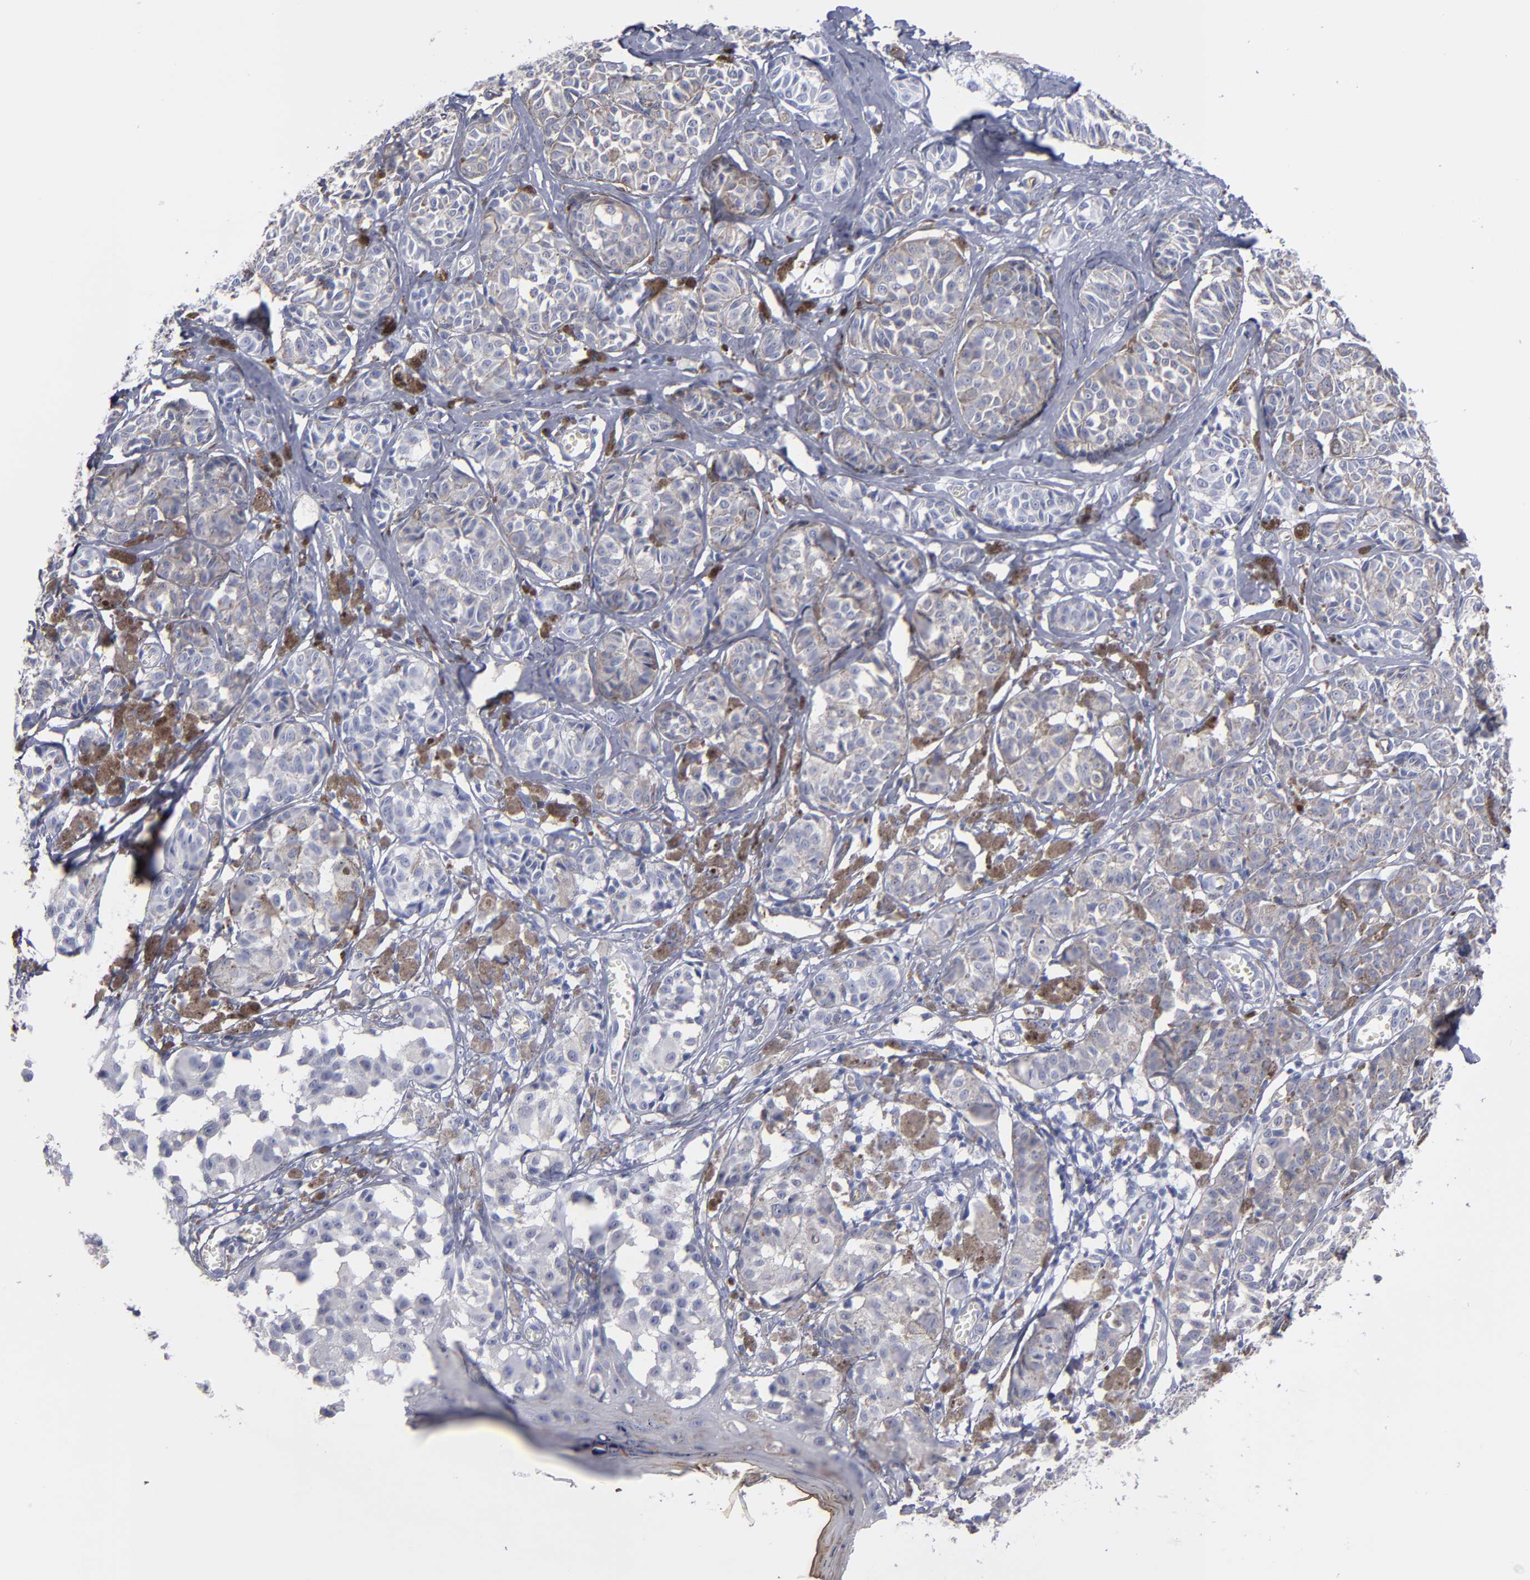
{"staining": {"intensity": "negative", "quantity": "none", "location": "none"}, "tissue": "melanoma", "cell_type": "Tumor cells", "image_type": "cancer", "snomed": [{"axis": "morphology", "description": "Malignant melanoma, NOS"}, {"axis": "topography", "description": "Skin"}], "caption": "Tumor cells are negative for brown protein staining in malignant melanoma.", "gene": "TM4SF1", "patient": {"sex": "male", "age": 76}}